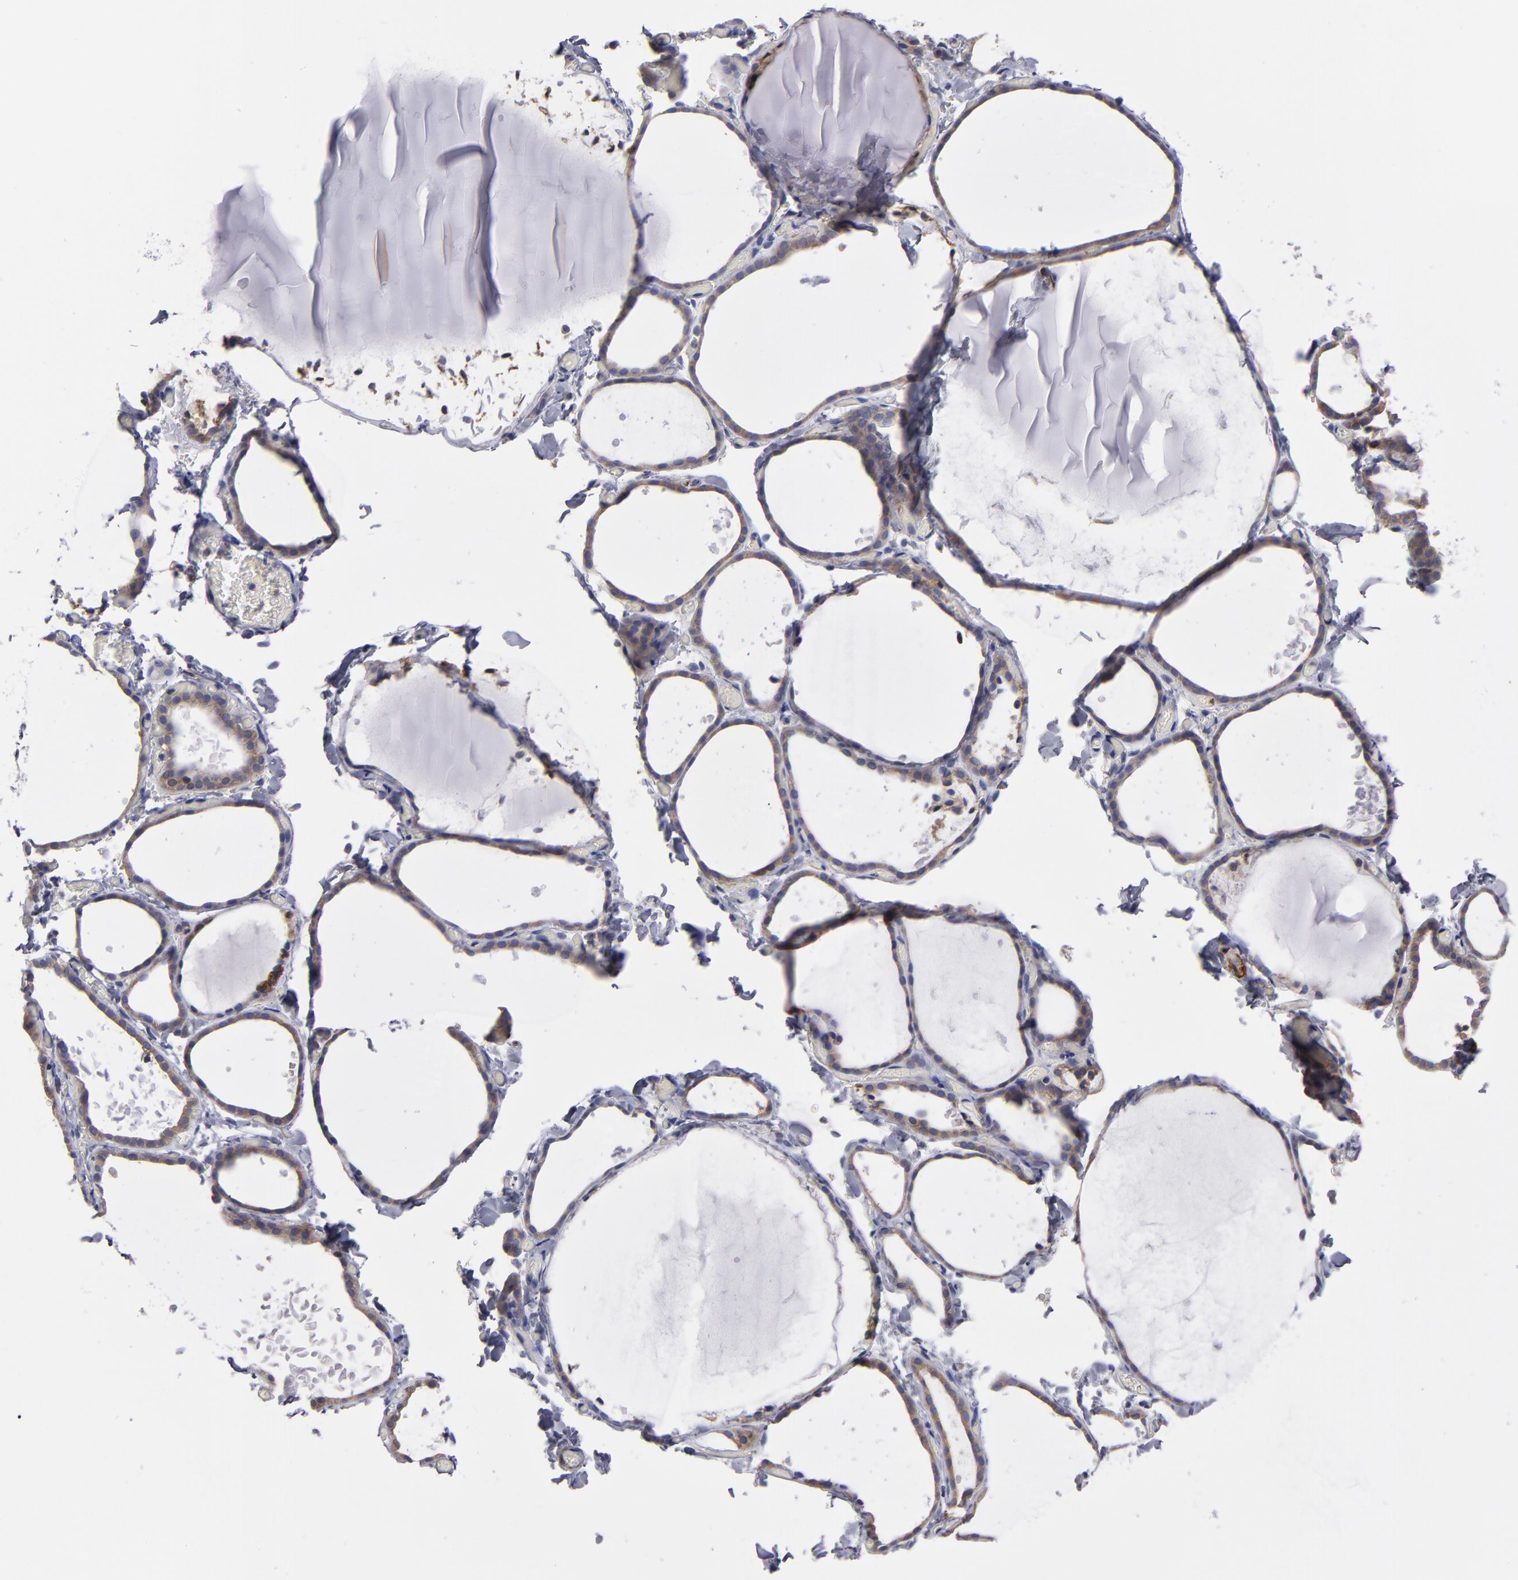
{"staining": {"intensity": "weak", "quantity": ">75%", "location": "cytoplasmic/membranous"}, "tissue": "thyroid gland", "cell_type": "Glandular cells", "image_type": "normal", "snomed": [{"axis": "morphology", "description": "Normal tissue, NOS"}, {"axis": "topography", "description": "Thyroid gland"}], "caption": "IHC (DAB) staining of benign human thyroid gland demonstrates weak cytoplasmic/membranous protein positivity in about >75% of glandular cells.", "gene": "SLMAP", "patient": {"sex": "female", "age": 22}}